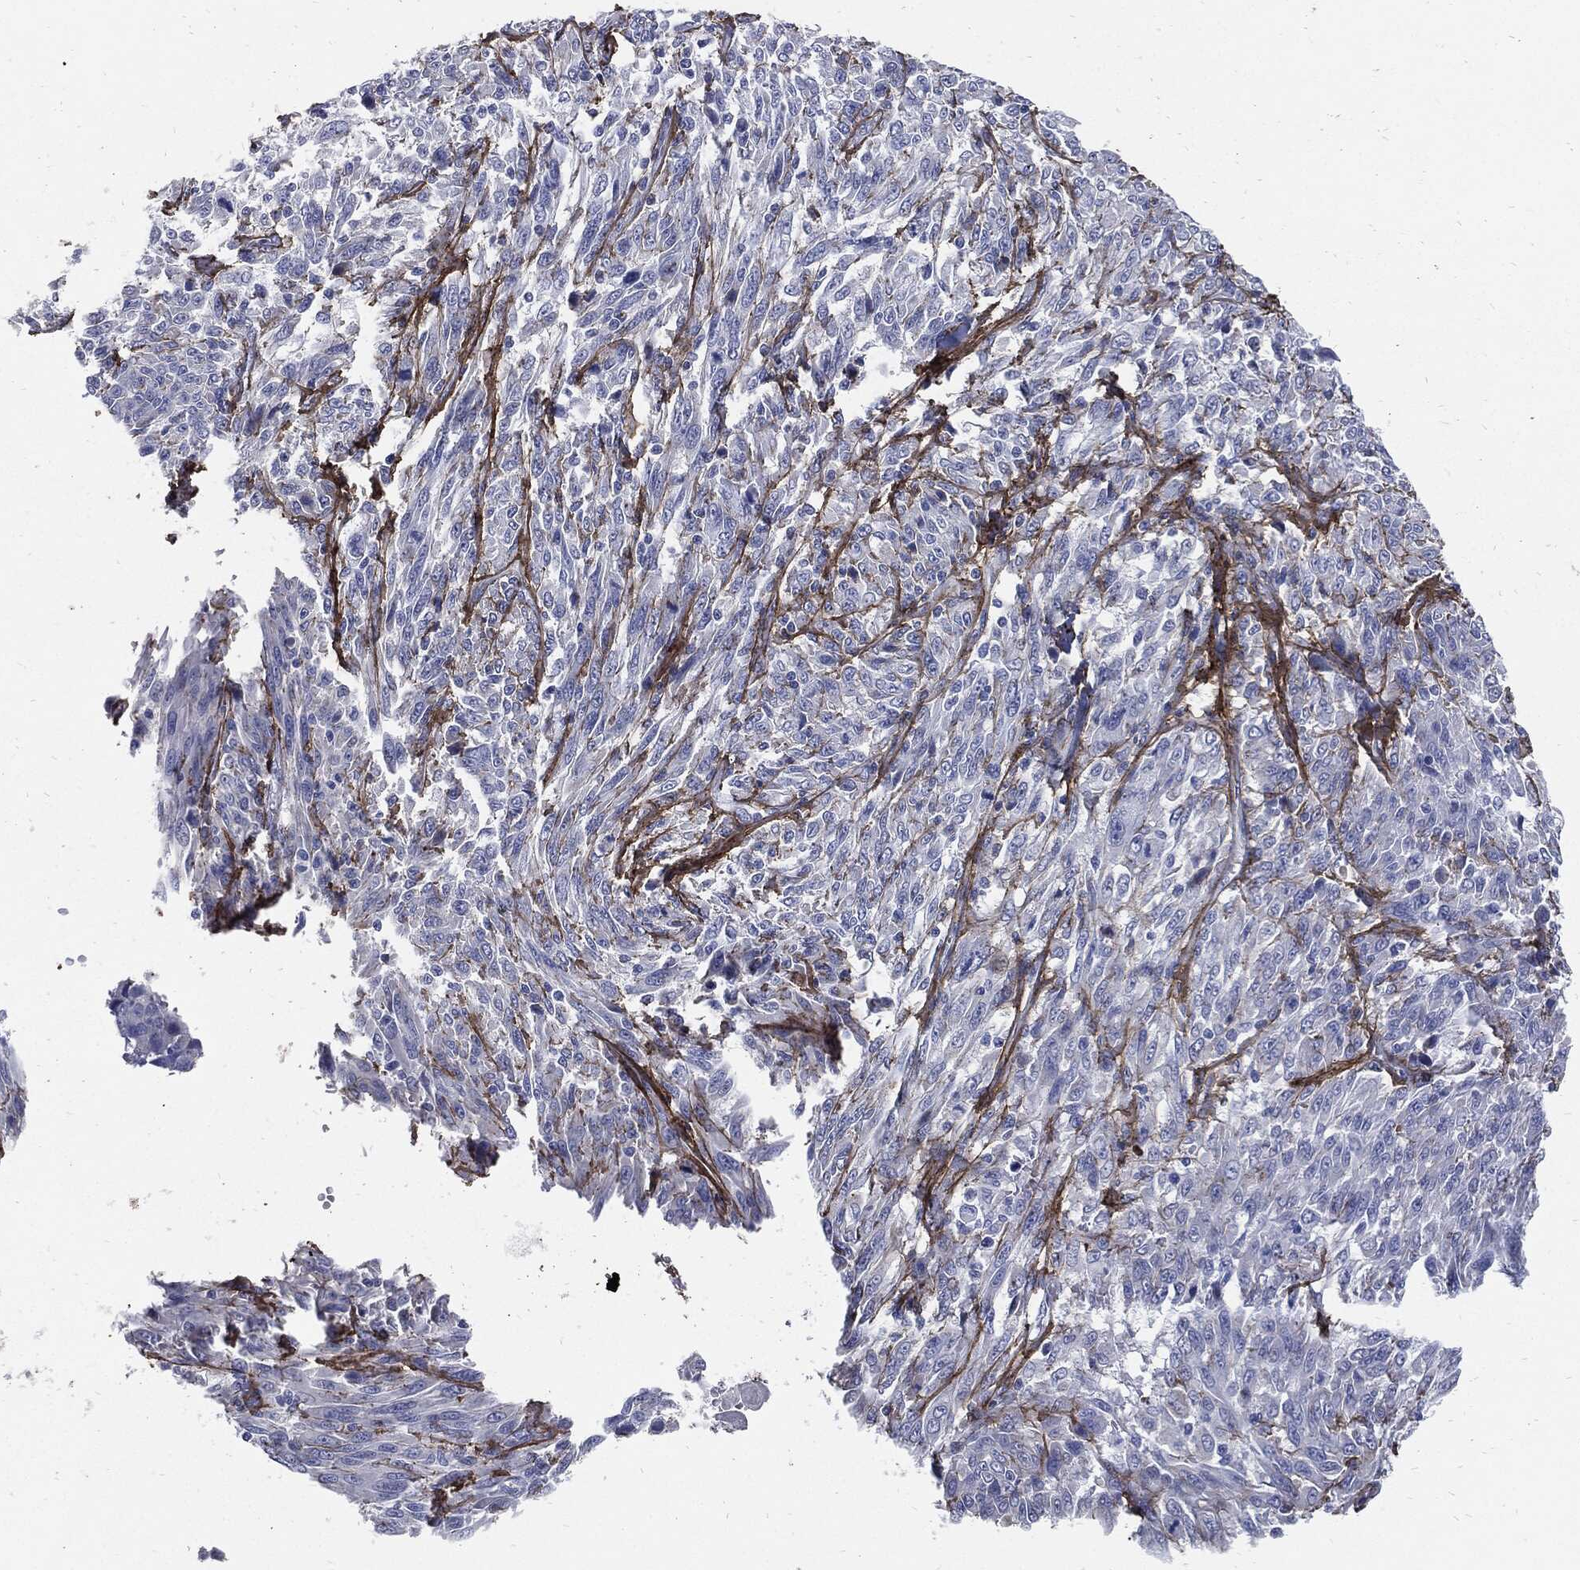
{"staining": {"intensity": "negative", "quantity": "none", "location": "none"}, "tissue": "melanoma", "cell_type": "Tumor cells", "image_type": "cancer", "snomed": [{"axis": "morphology", "description": "Malignant melanoma, NOS"}, {"axis": "topography", "description": "Skin"}], "caption": "The immunohistochemistry (IHC) photomicrograph has no significant staining in tumor cells of melanoma tissue.", "gene": "FBN1", "patient": {"sex": "female", "age": 91}}